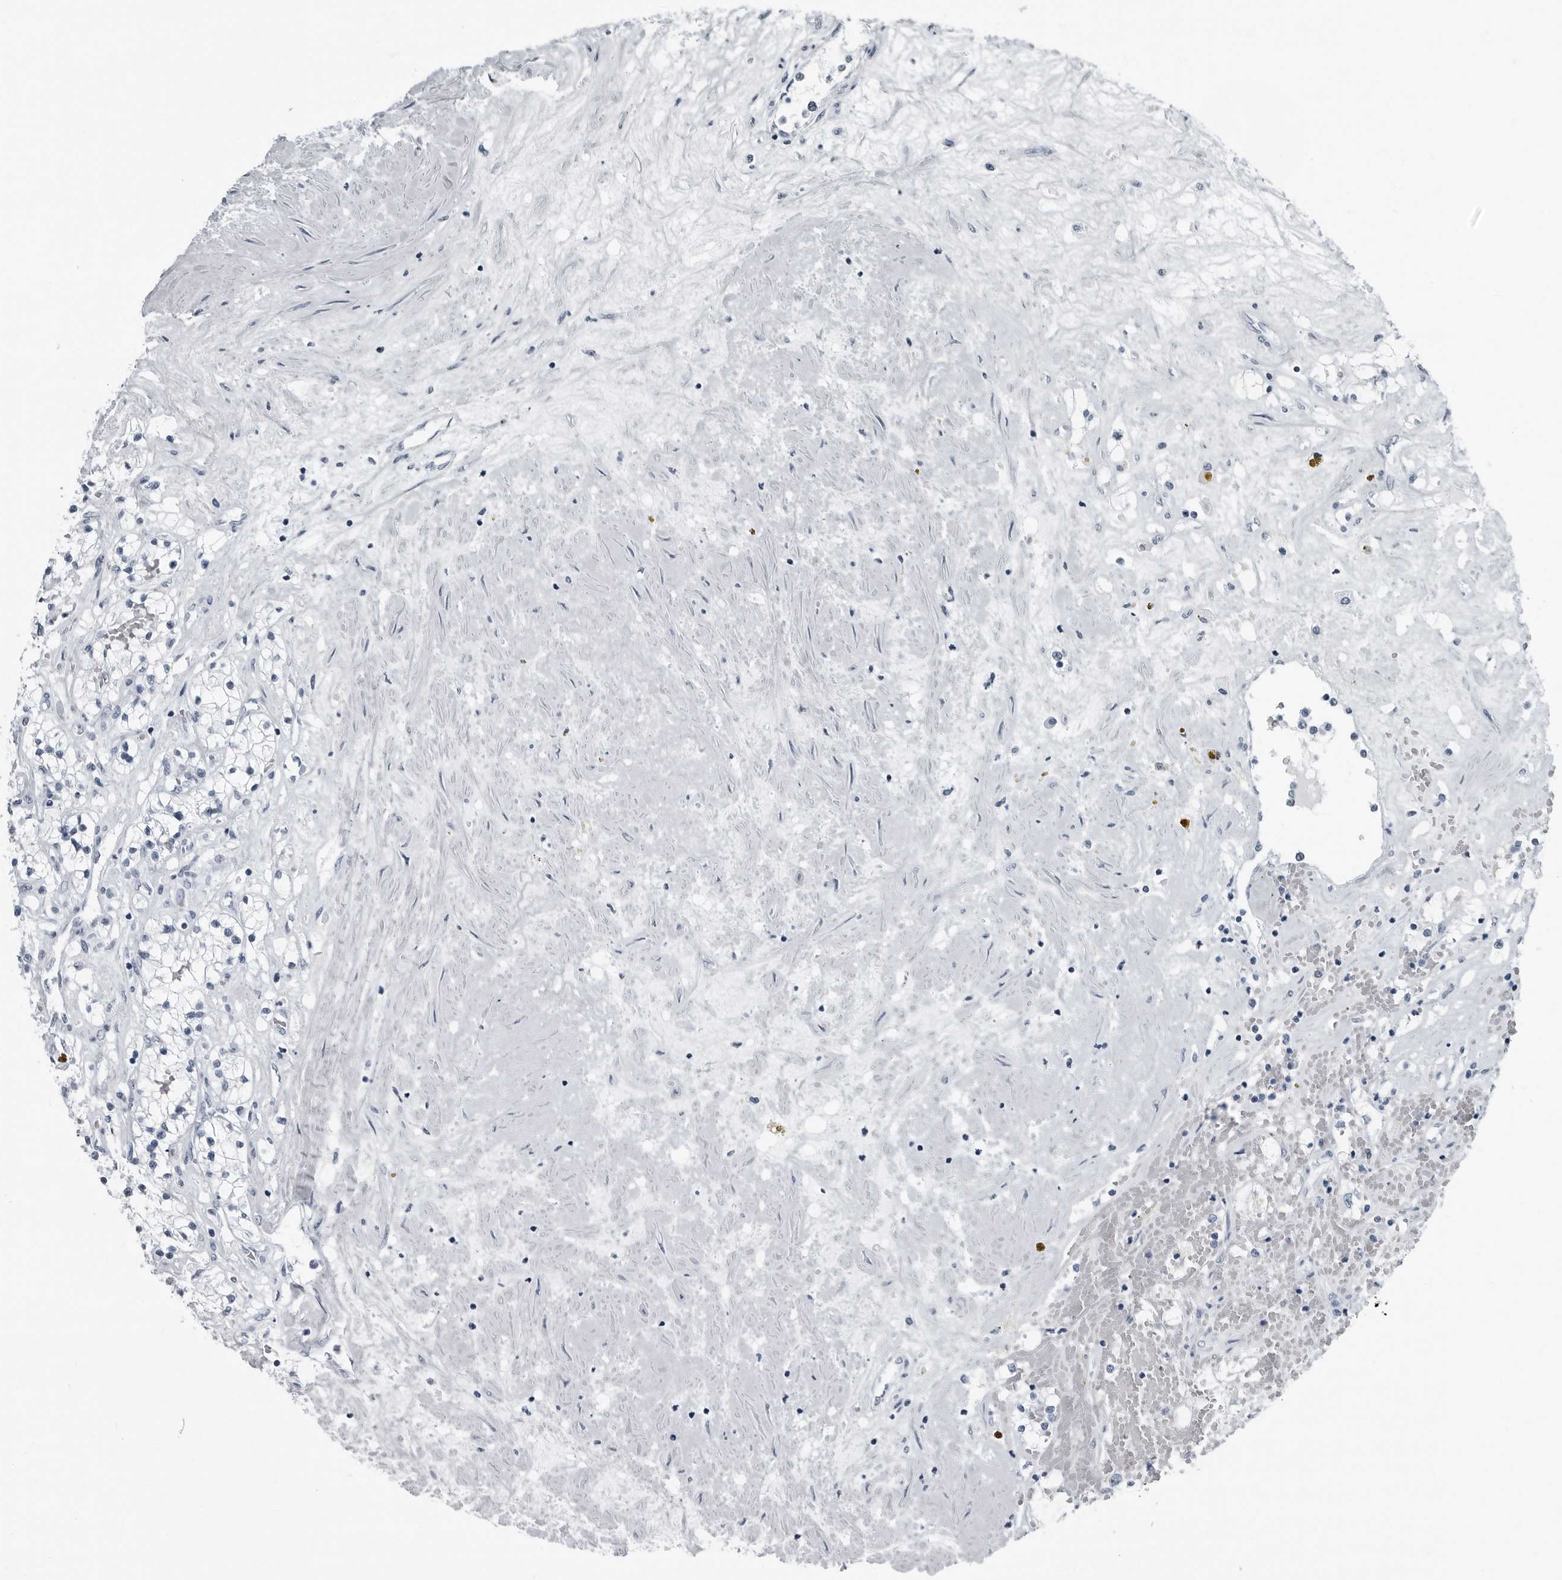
{"staining": {"intensity": "negative", "quantity": "none", "location": "none"}, "tissue": "renal cancer", "cell_type": "Tumor cells", "image_type": "cancer", "snomed": [{"axis": "morphology", "description": "Normal tissue, NOS"}, {"axis": "morphology", "description": "Adenocarcinoma, NOS"}, {"axis": "topography", "description": "Kidney"}], "caption": "Immunohistochemistry (IHC) histopathology image of neoplastic tissue: human renal cancer stained with DAB (3,3'-diaminobenzidine) reveals no significant protein positivity in tumor cells.", "gene": "PRSS1", "patient": {"sex": "male", "age": 68}}